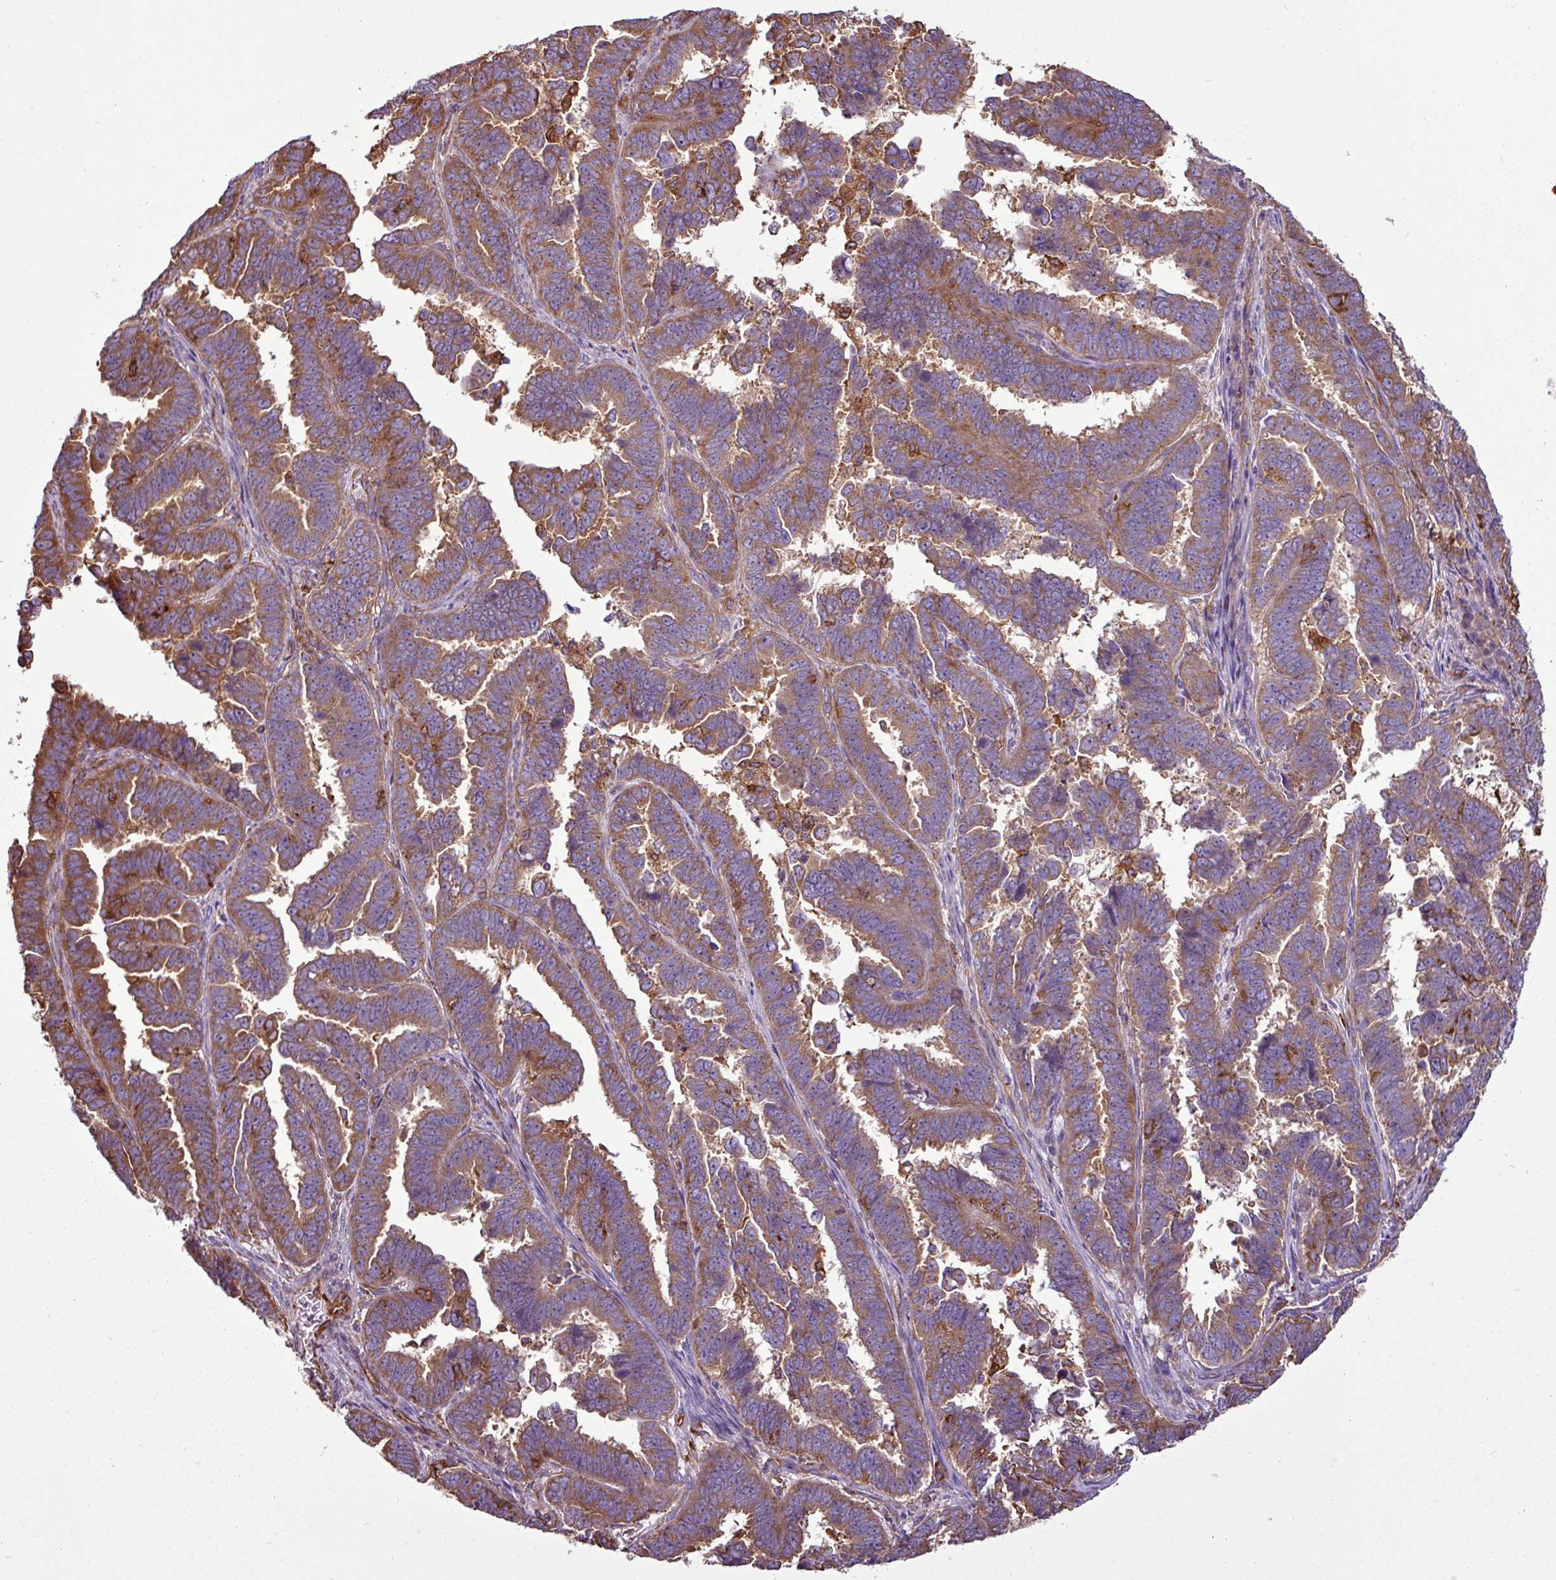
{"staining": {"intensity": "moderate", "quantity": ">75%", "location": "cytoplasmic/membranous"}, "tissue": "endometrial cancer", "cell_type": "Tumor cells", "image_type": "cancer", "snomed": [{"axis": "morphology", "description": "Adenocarcinoma, NOS"}, {"axis": "topography", "description": "Endometrium"}], "caption": "Protein staining shows moderate cytoplasmic/membranous expression in approximately >75% of tumor cells in adenocarcinoma (endometrial). (Brightfield microscopy of DAB IHC at high magnification).", "gene": "PACSIN2", "patient": {"sex": "female", "age": 75}}